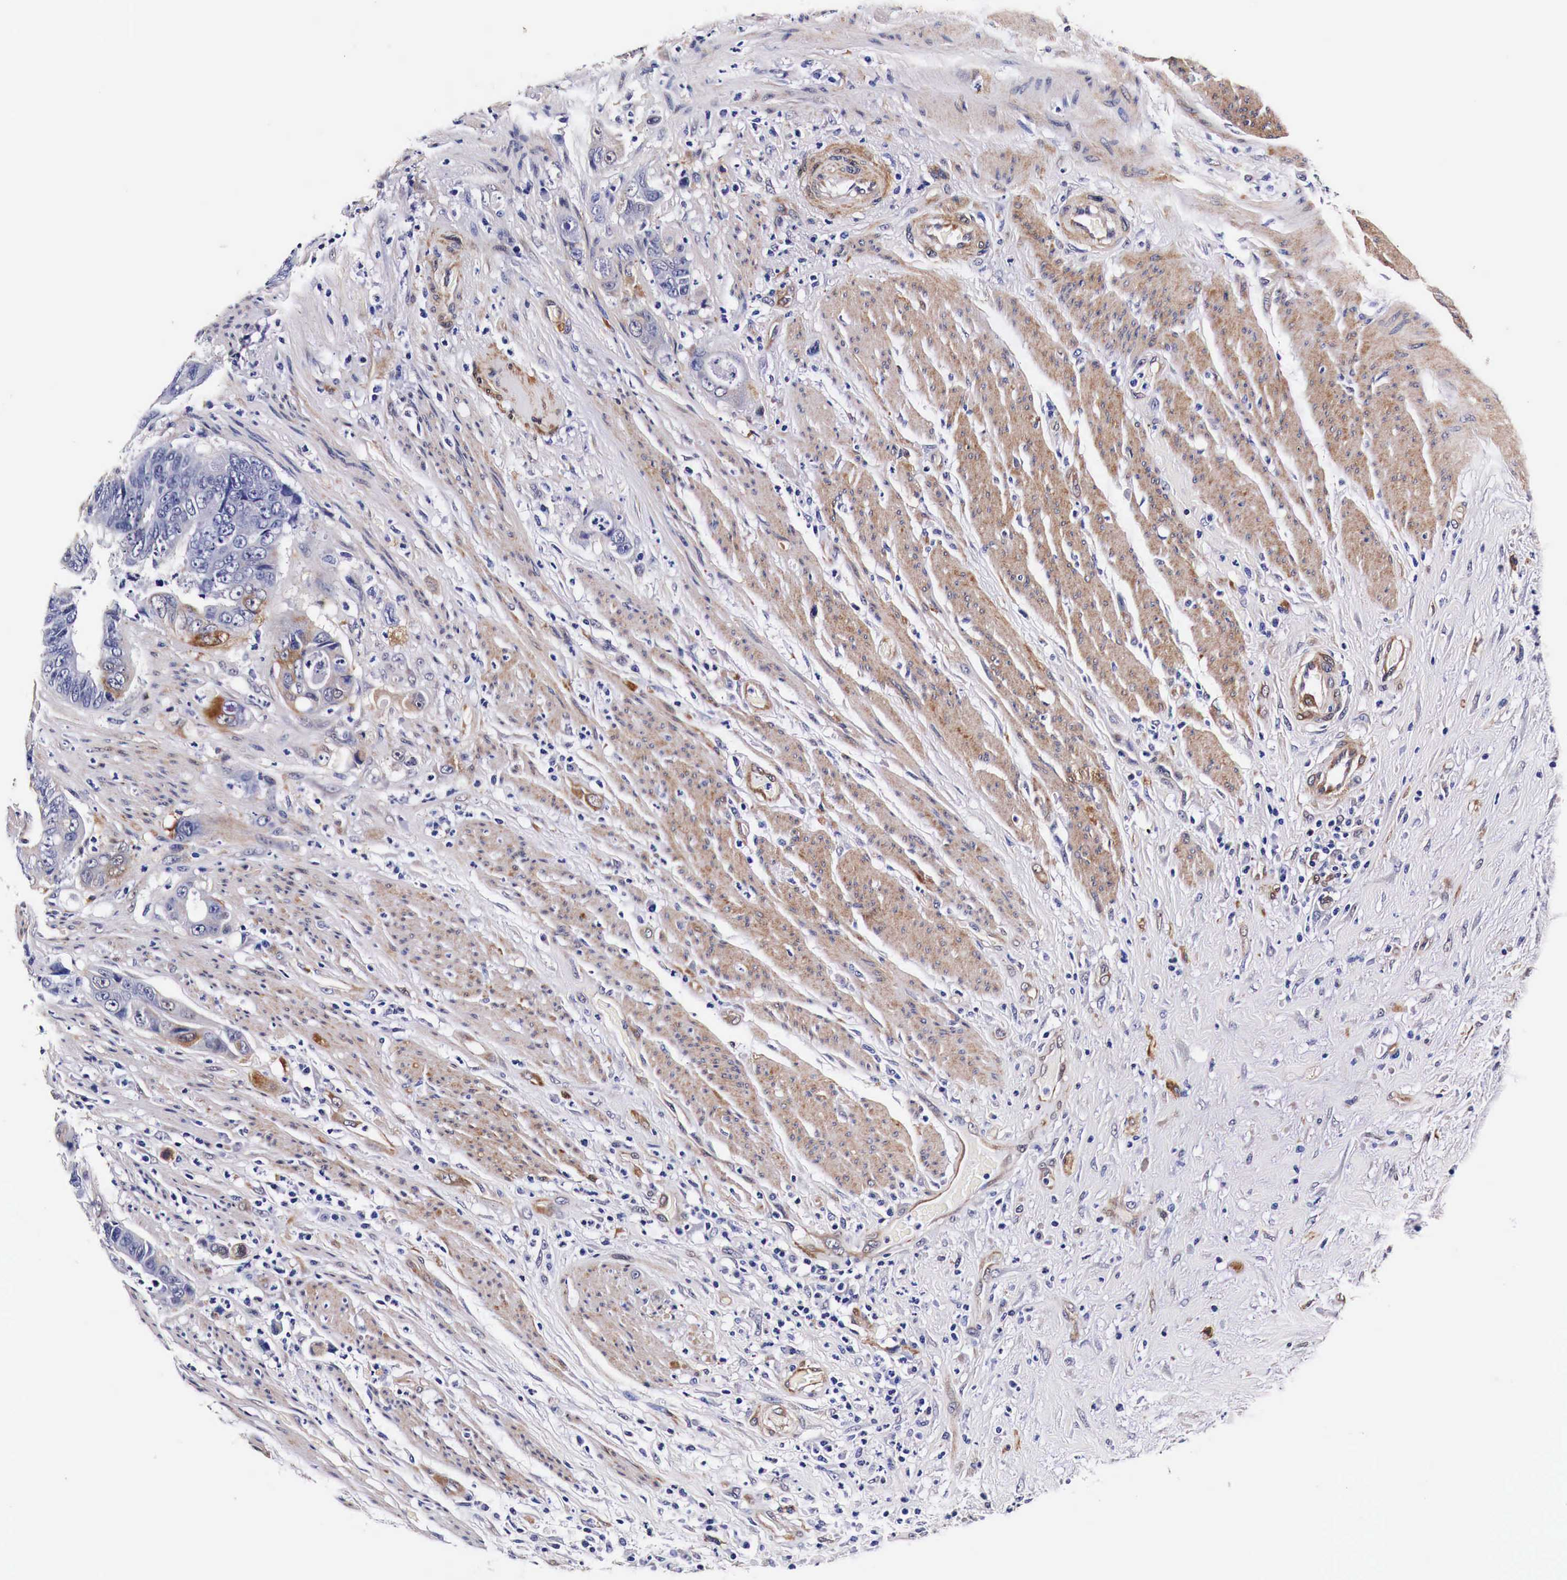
{"staining": {"intensity": "moderate", "quantity": "<25%", "location": "cytoplasmic/membranous"}, "tissue": "colorectal cancer", "cell_type": "Tumor cells", "image_type": "cancer", "snomed": [{"axis": "morphology", "description": "Adenocarcinoma, NOS"}, {"axis": "topography", "description": "Rectum"}], "caption": "Tumor cells demonstrate moderate cytoplasmic/membranous positivity in approximately <25% of cells in adenocarcinoma (colorectal). (DAB IHC with brightfield microscopy, high magnification).", "gene": "HSPB1", "patient": {"sex": "female", "age": 65}}